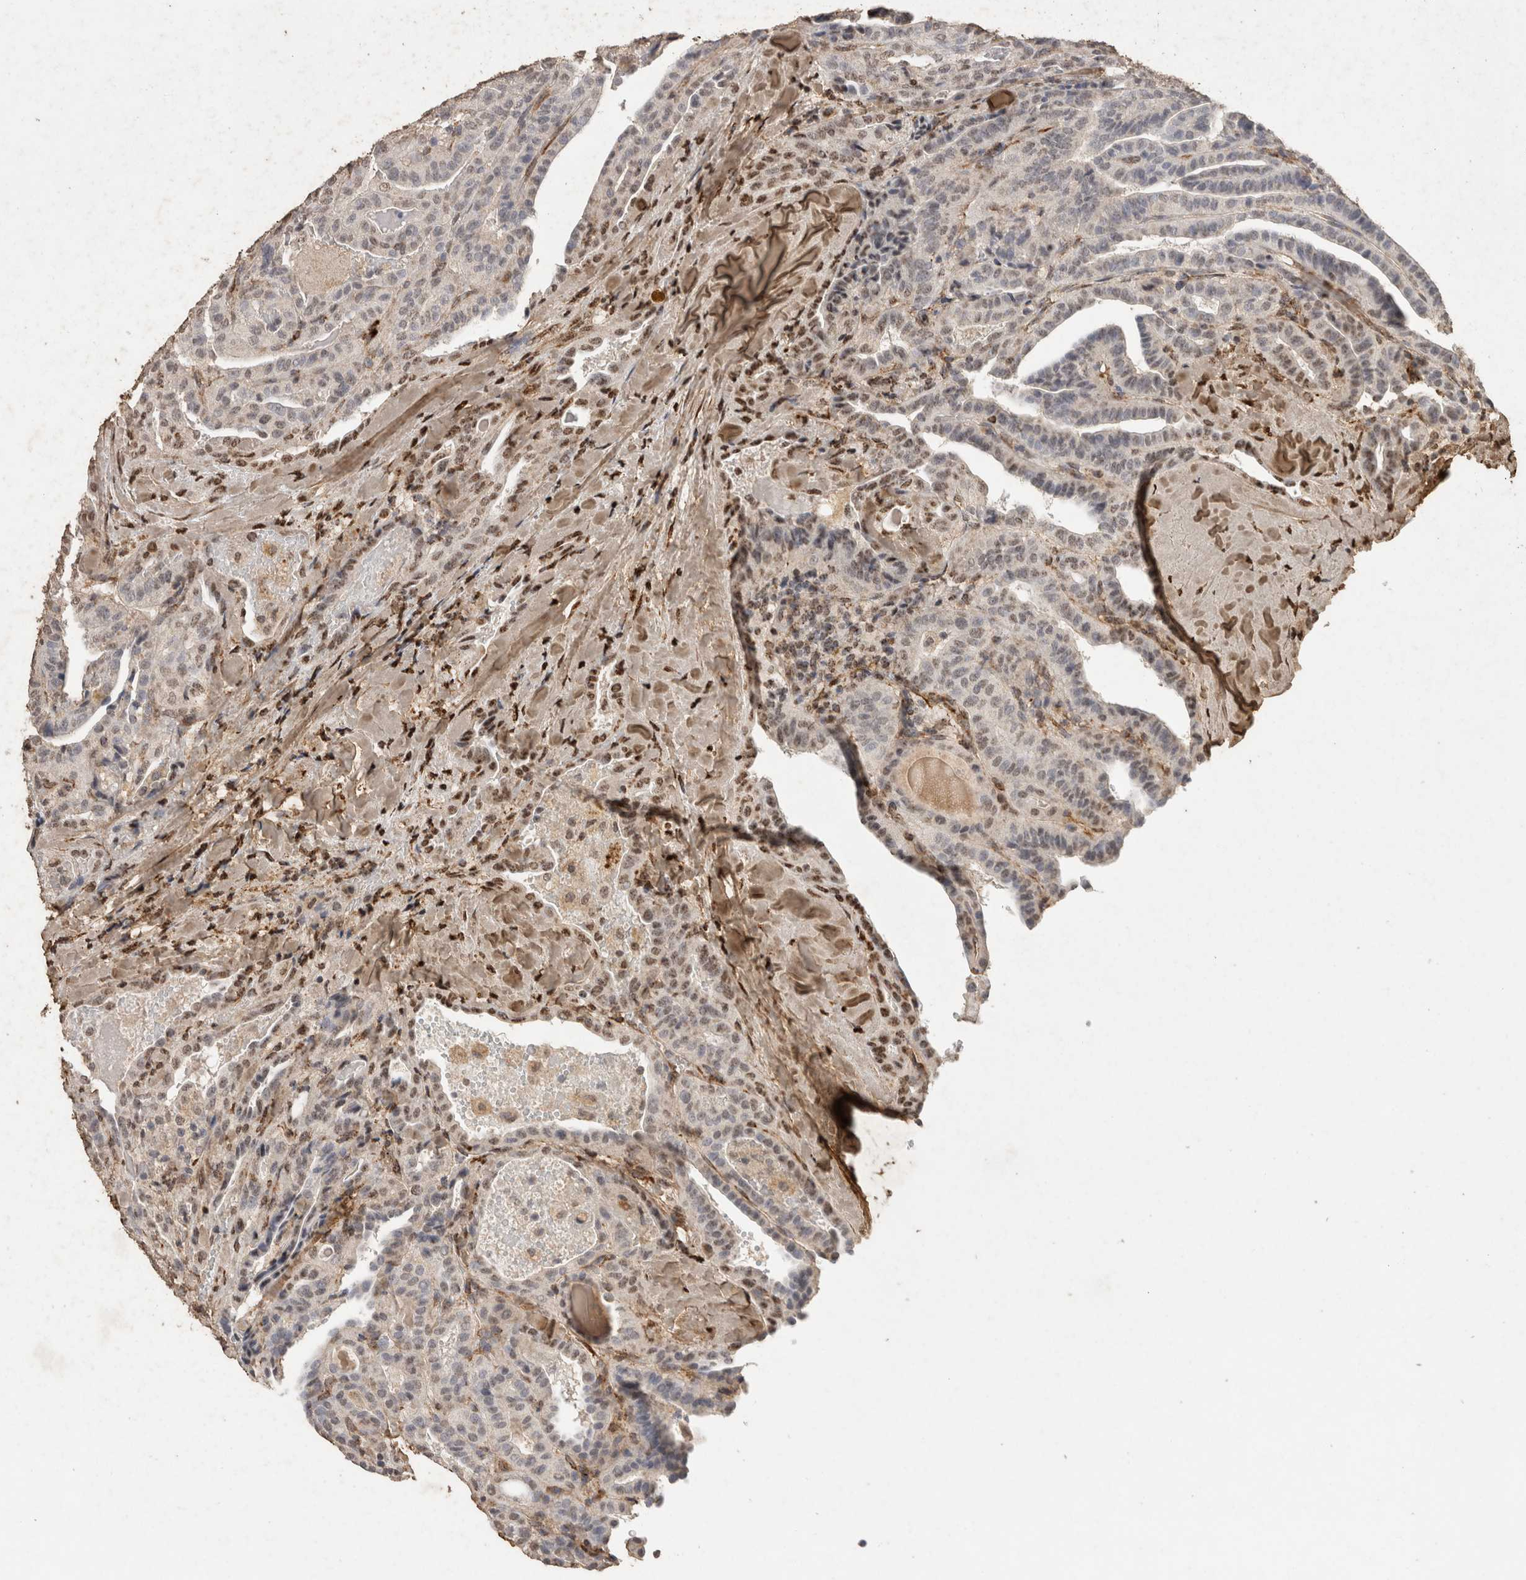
{"staining": {"intensity": "negative", "quantity": "none", "location": "none"}, "tissue": "thyroid cancer", "cell_type": "Tumor cells", "image_type": "cancer", "snomed": [{"axis": "morphology", "description": "Papillary adenocarcinoma, NOS"}, {"axis": "topography", "description": "Thyroid gland"}], "caption": "Papillary adenocarcinoma (thyroid) stained for a protein using IHC reveals no expression tumor cells.", "gene": "C1QTNF5", "patient": {"sex": "male", "age": 77}}